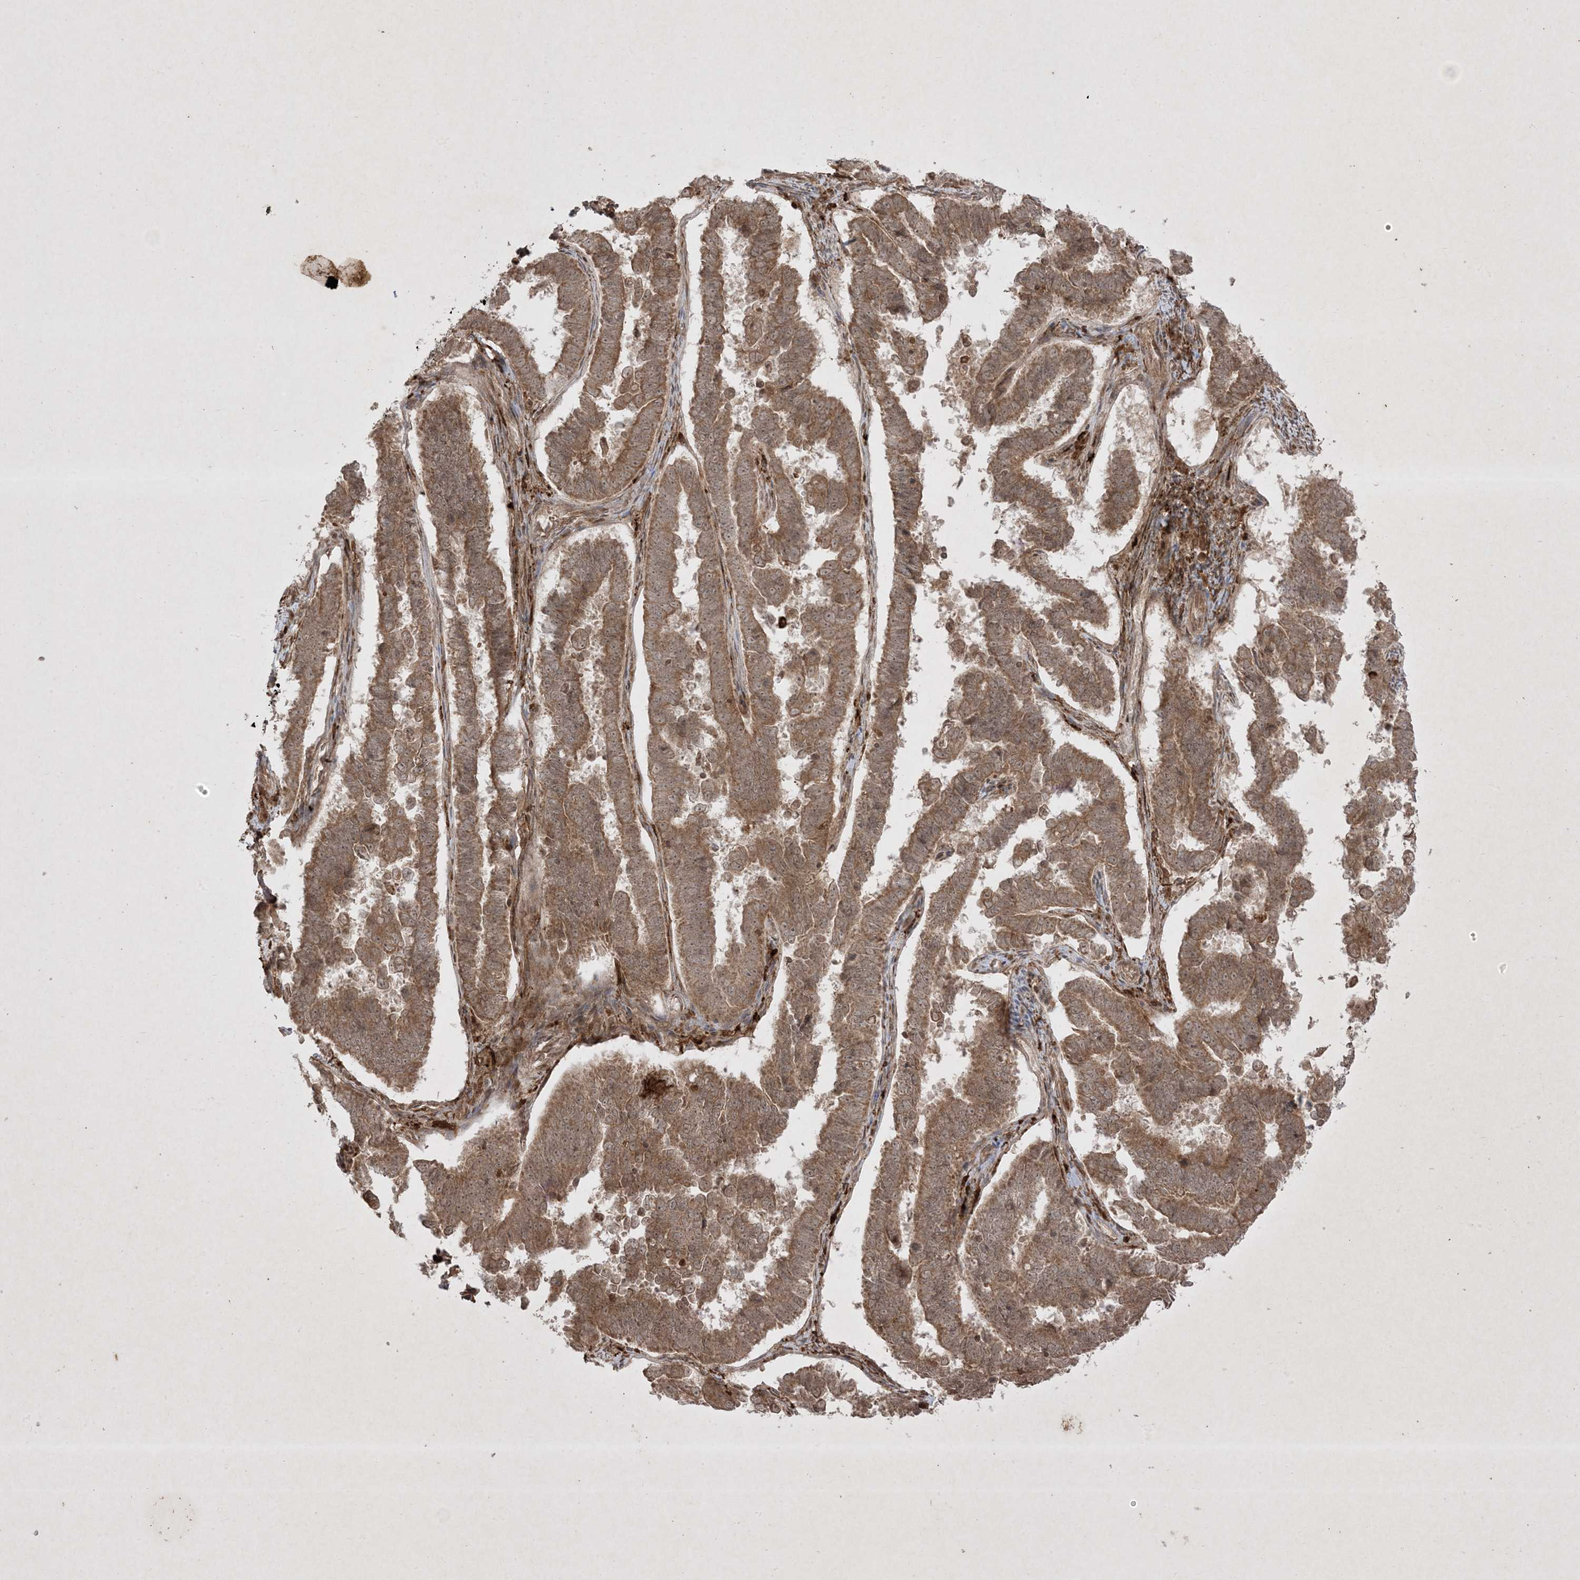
{"staining": {"intensity": "moderate", "quantity": ">75%", "location": "cytoplasmic/membranous"}, "tissue": "endometrial cancer", "cell_type": "Tumor cells", "image_type": "cancer", "snomed": [{"axis": "morphology", "description": "Adenocarcinoma, NOS"}, {"axis": "topography", "description": "Endometrium"}], "caption": "This is an image of immunohistochemistry staining of adenocarcinoma (endometrial), which shows moderate expression in the cytoplasmic/membranous of tumor cells.", "gene": "PTK6", "patient": {"sex": "female", "age": 75}}